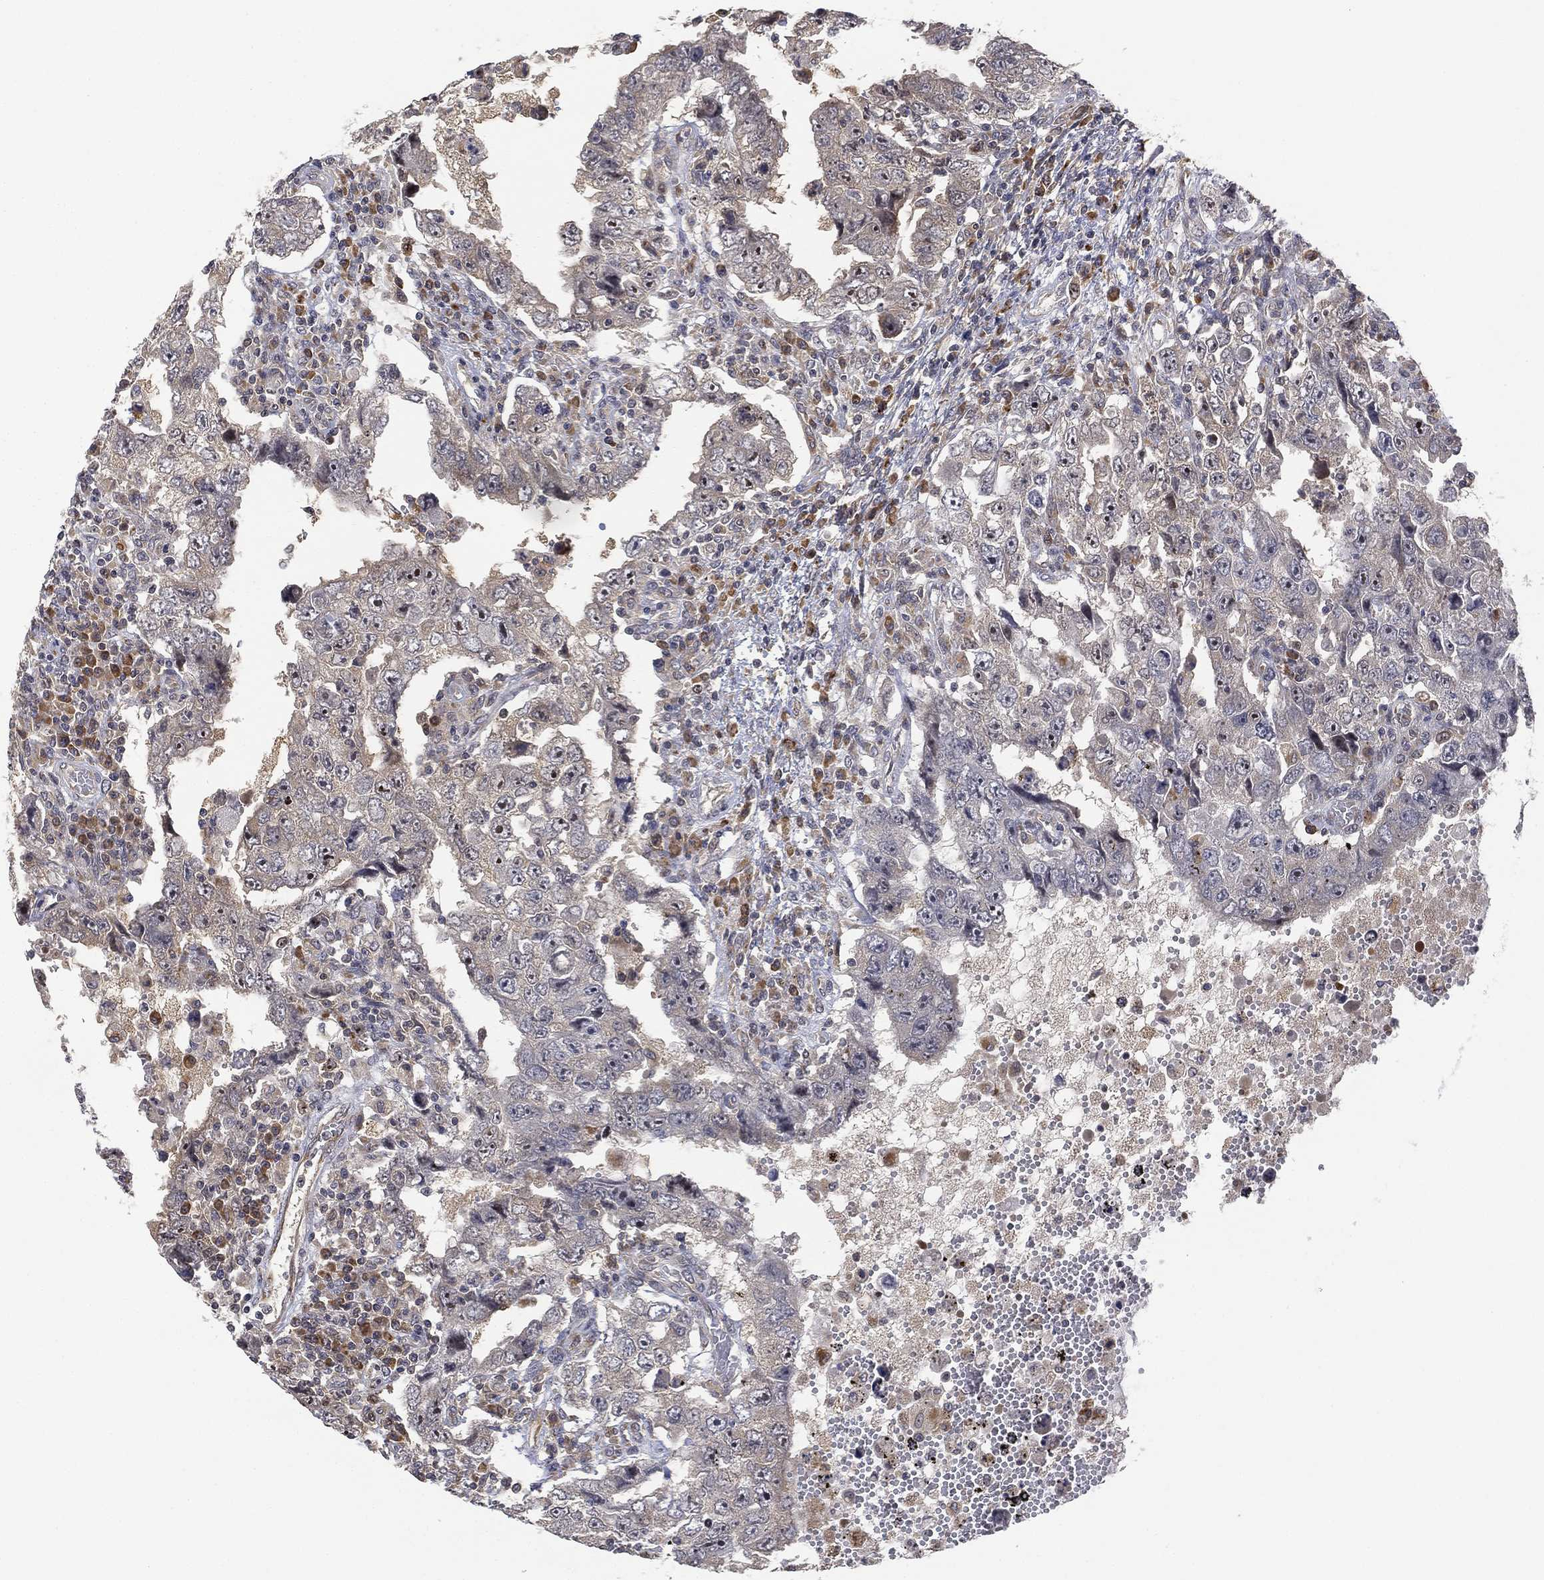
{"staining": {"intensity": "negative", "quantity": "none", "location": "none"}, "tissue": "testis cancer", "cell_type": "Tumor cells", "image_type": "cancer", "snomed": [{"axis": "morphology", "description": "Carcinoma, Embryonal, NOS"}, {"axis": "topography", "description": "Testis"}], "caption": "The immunohistochemistry image has no significant staining in tumor cells of embryonal carcinoma (testis) tissue. (DAB (3,3'-diaminobenzidine) immunohistochemistry, high magnification).", "gene": "FAM104A", "patient": {"sex": "male", "age": 26}}